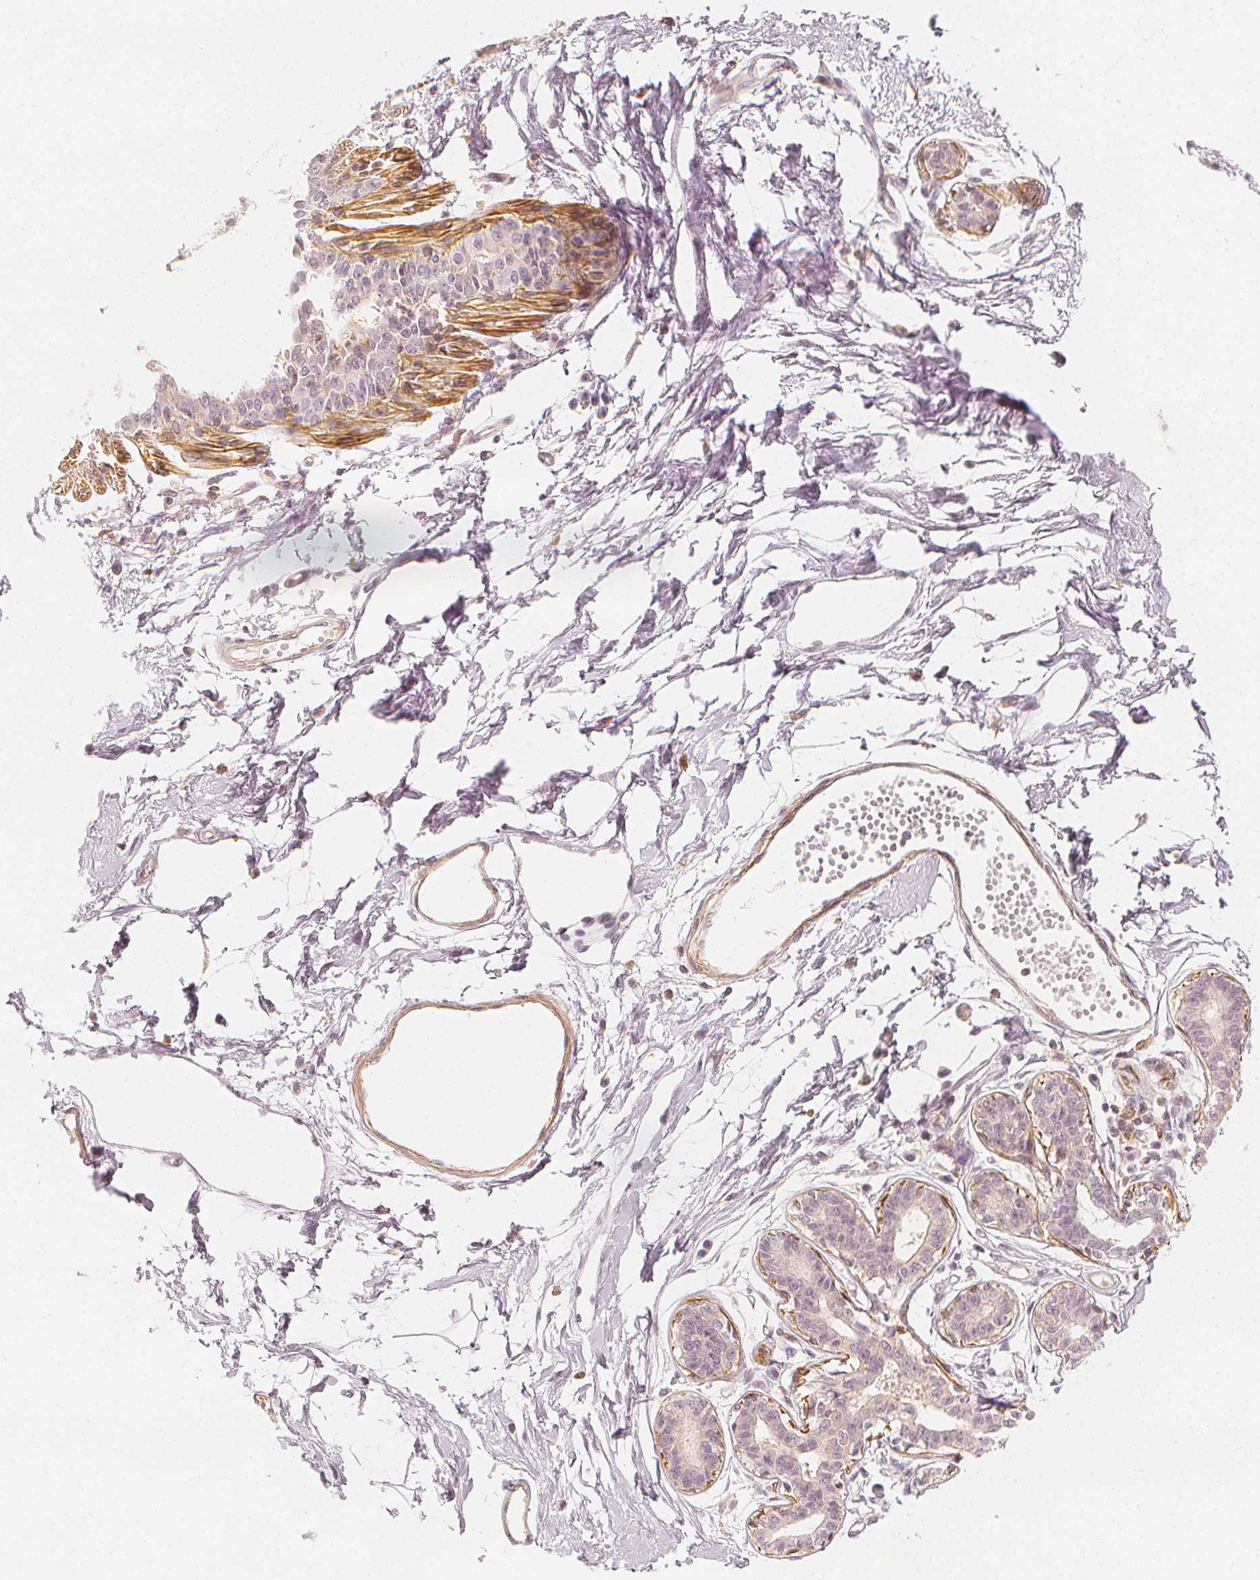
{"staining": {"intensity": "negative", "quantity": "none", "location": "none"}, "tissue": "breast", "cell_type": "Adipocytes", "image_type": "normal", "snomed": [{"axis": "morphology", "description": "Normal tissue, NOS"}, {"axis": "topography", "description": "Breast"}], "caption": "Immunohistochemistry of unremarkable human breast demonstrates no expression in adipocytes.", "gene": "ARHGAP26", "patient": {"sex": "female", "age": 45}}